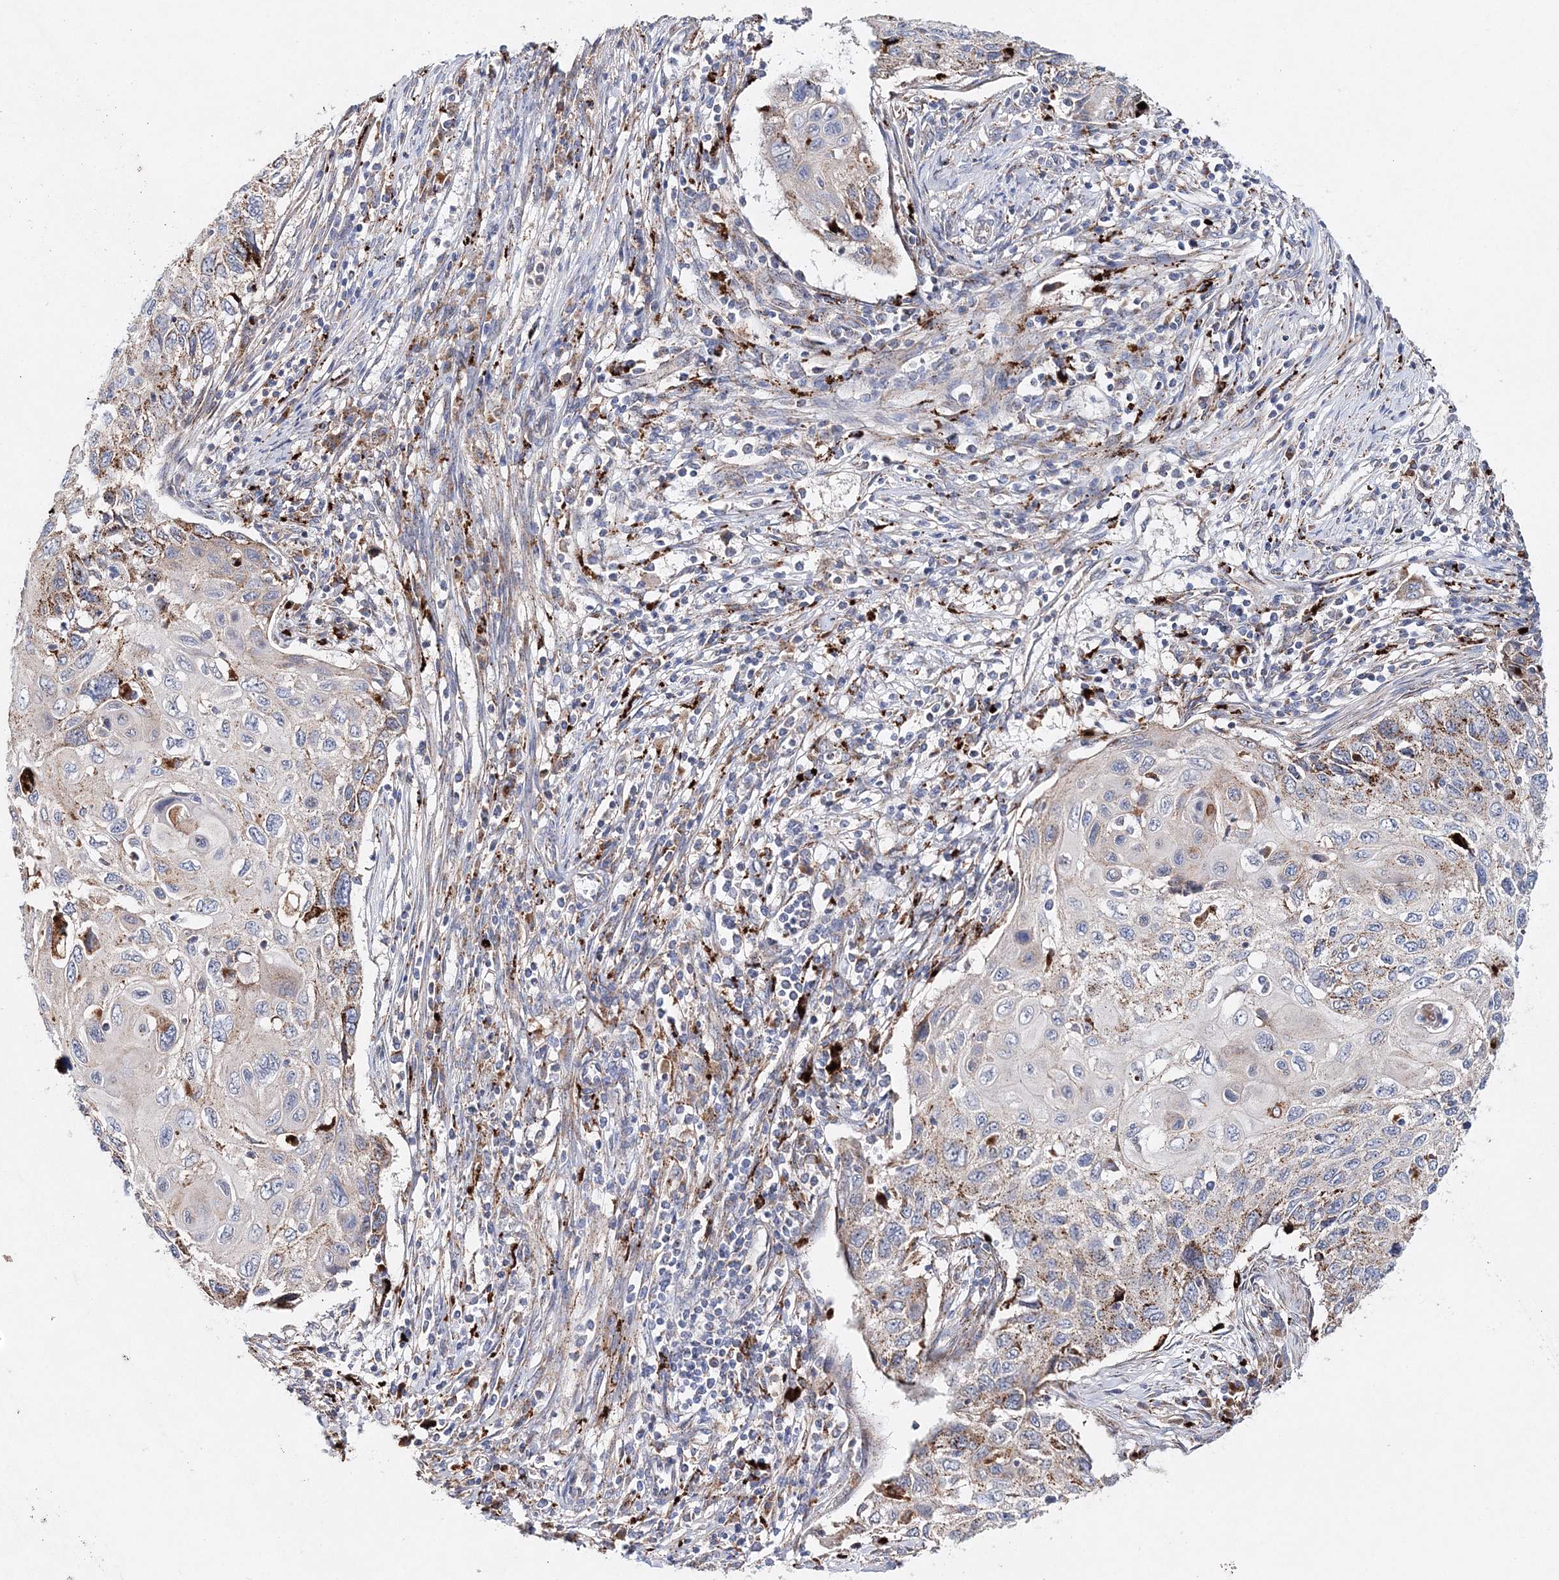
{"staining": {"intensity": "moderate", "quantity": "25%-75%", "location": "cytoplasmic/membranous"}, "tissue": "cervical cancer", "cell_type": "Tumor cells", "image_type": "cancer", "snomed": [{"axis": "morphology", "description": "Squamous cell carcinoma, NOS"}, {"axis": "topography", "description": "Cervix"}], "caption": "Cervical cancer (squamous cell carcinoma) stained with DAB (3,3'-diaminobenzidine) immunohistochemistry (IHC) exhibits medium levels of moderate cytoplasmic/membranous positivity in approximately 25%-75% of tumor cells.", "gene": "C3orf38", "patient": {"sex": "female", "age": 70}}